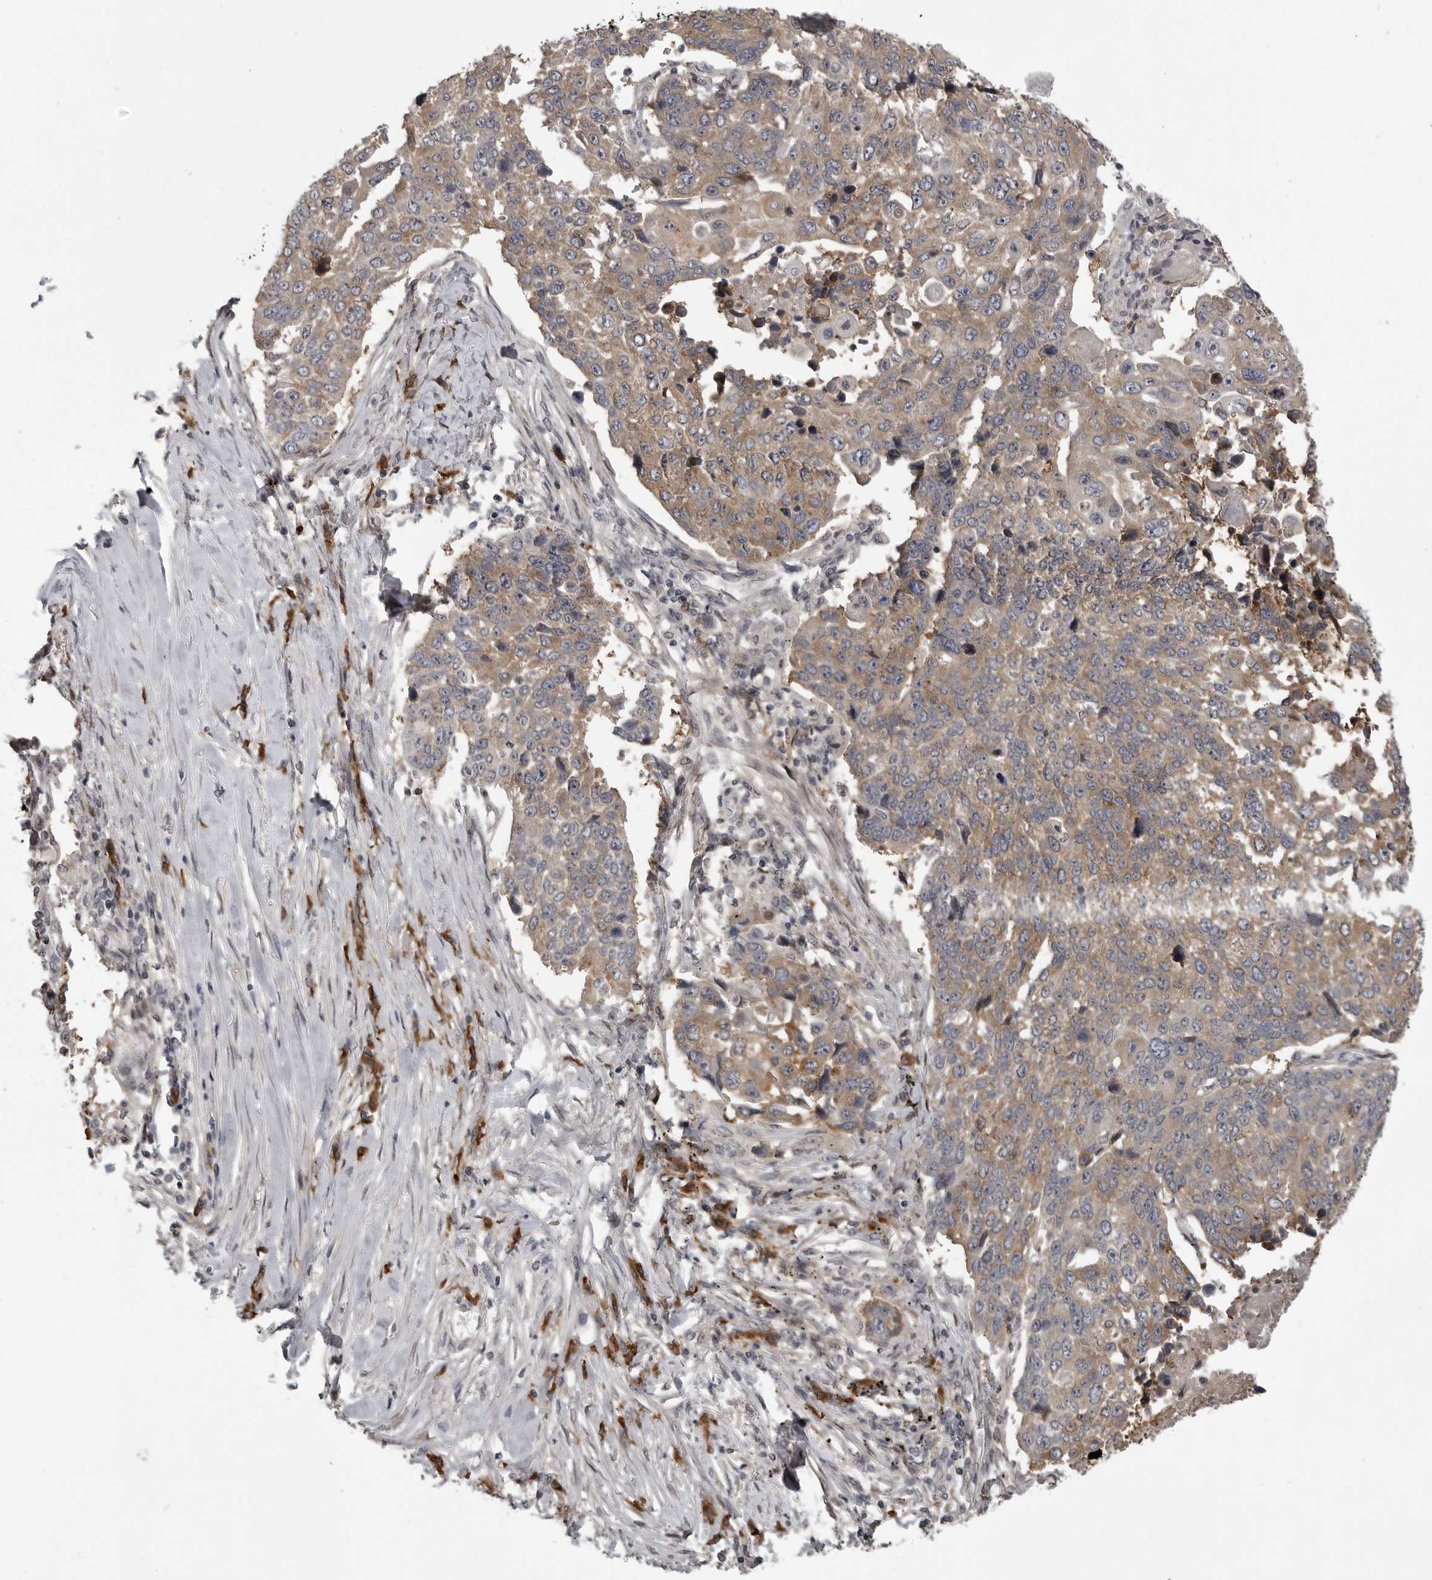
{"staining": {"intensity": "moderate", "quantity": ">75%", "location": "cytoplasmic/membranous"}, "tissue": "lung cancer", "cell_type": "Tumor cells", "image_type": "cancer", "snomed": [{"axis": "morphology", "description": "Squamous cell carcinoma, NOS"}, {"axis": "topography", "description": "Lung"}], "caption": "Approximately >75% of tumor cells in human lung cancer (squamous cell carcinoma) reveal moderate cytoplasmic/membranous protein positivity as visualized by brown immunohistochemical staining.", "gene": "SNX16", "patient": {"sex": "male", "age": 66}}